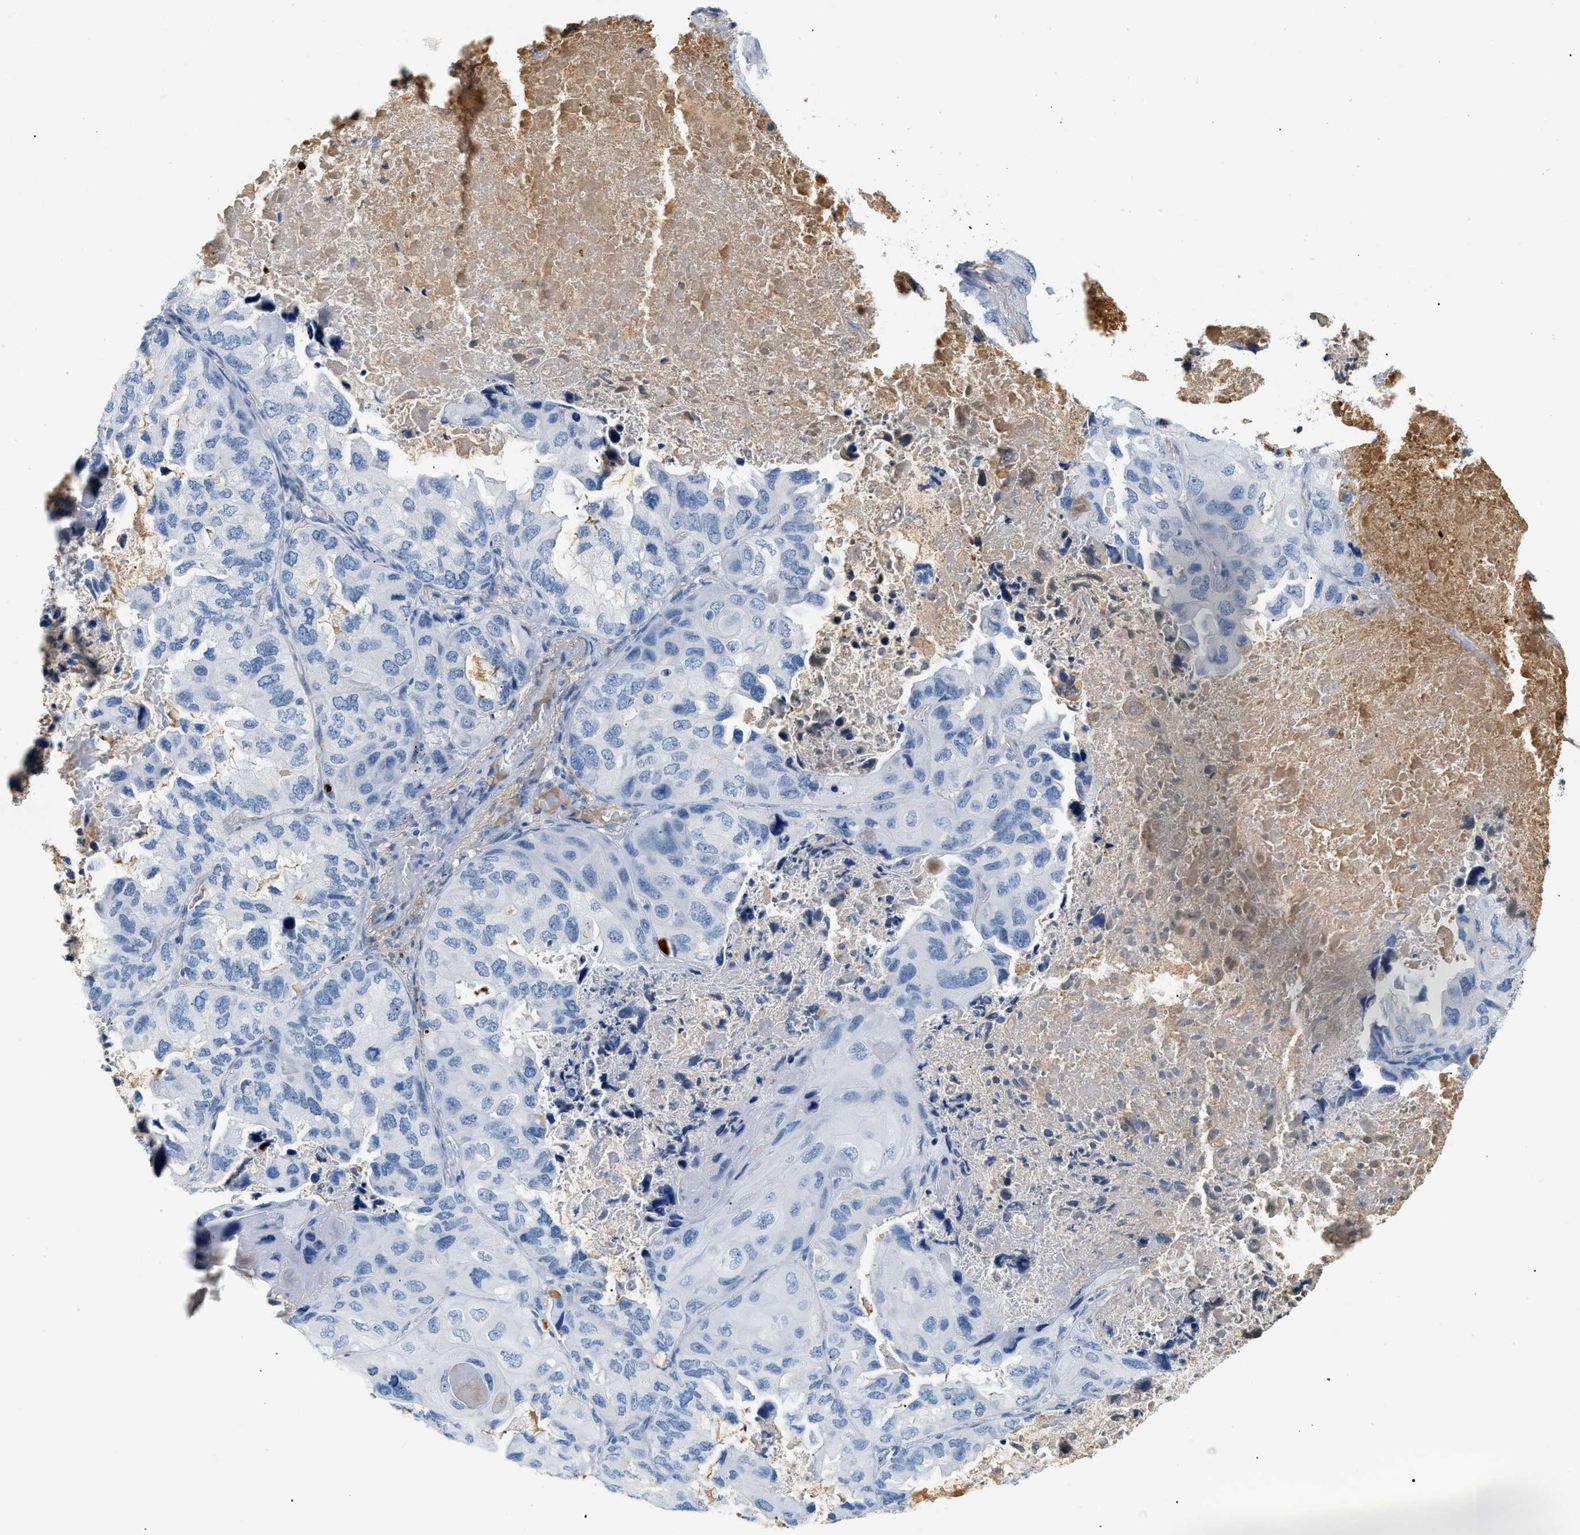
{"staining": {"intensity": "negative", "quantity": "none", "location": "none"}, "tissue": "lung cancer", "cell_type": "Tumor cells", "image_type": "cancer", "snomed": [{"axis": "morphology", "description": "Squamous cell carcinoma, NOS"}, {"axis": "topography", "description": "Lung"}], "caption": "This is a photomicrograph of immunohistochemistry staining of lung cancer, which shows no staining in tumor cells.", "gene": "CFH", "patient": {"sex": "female", "age": 73}}